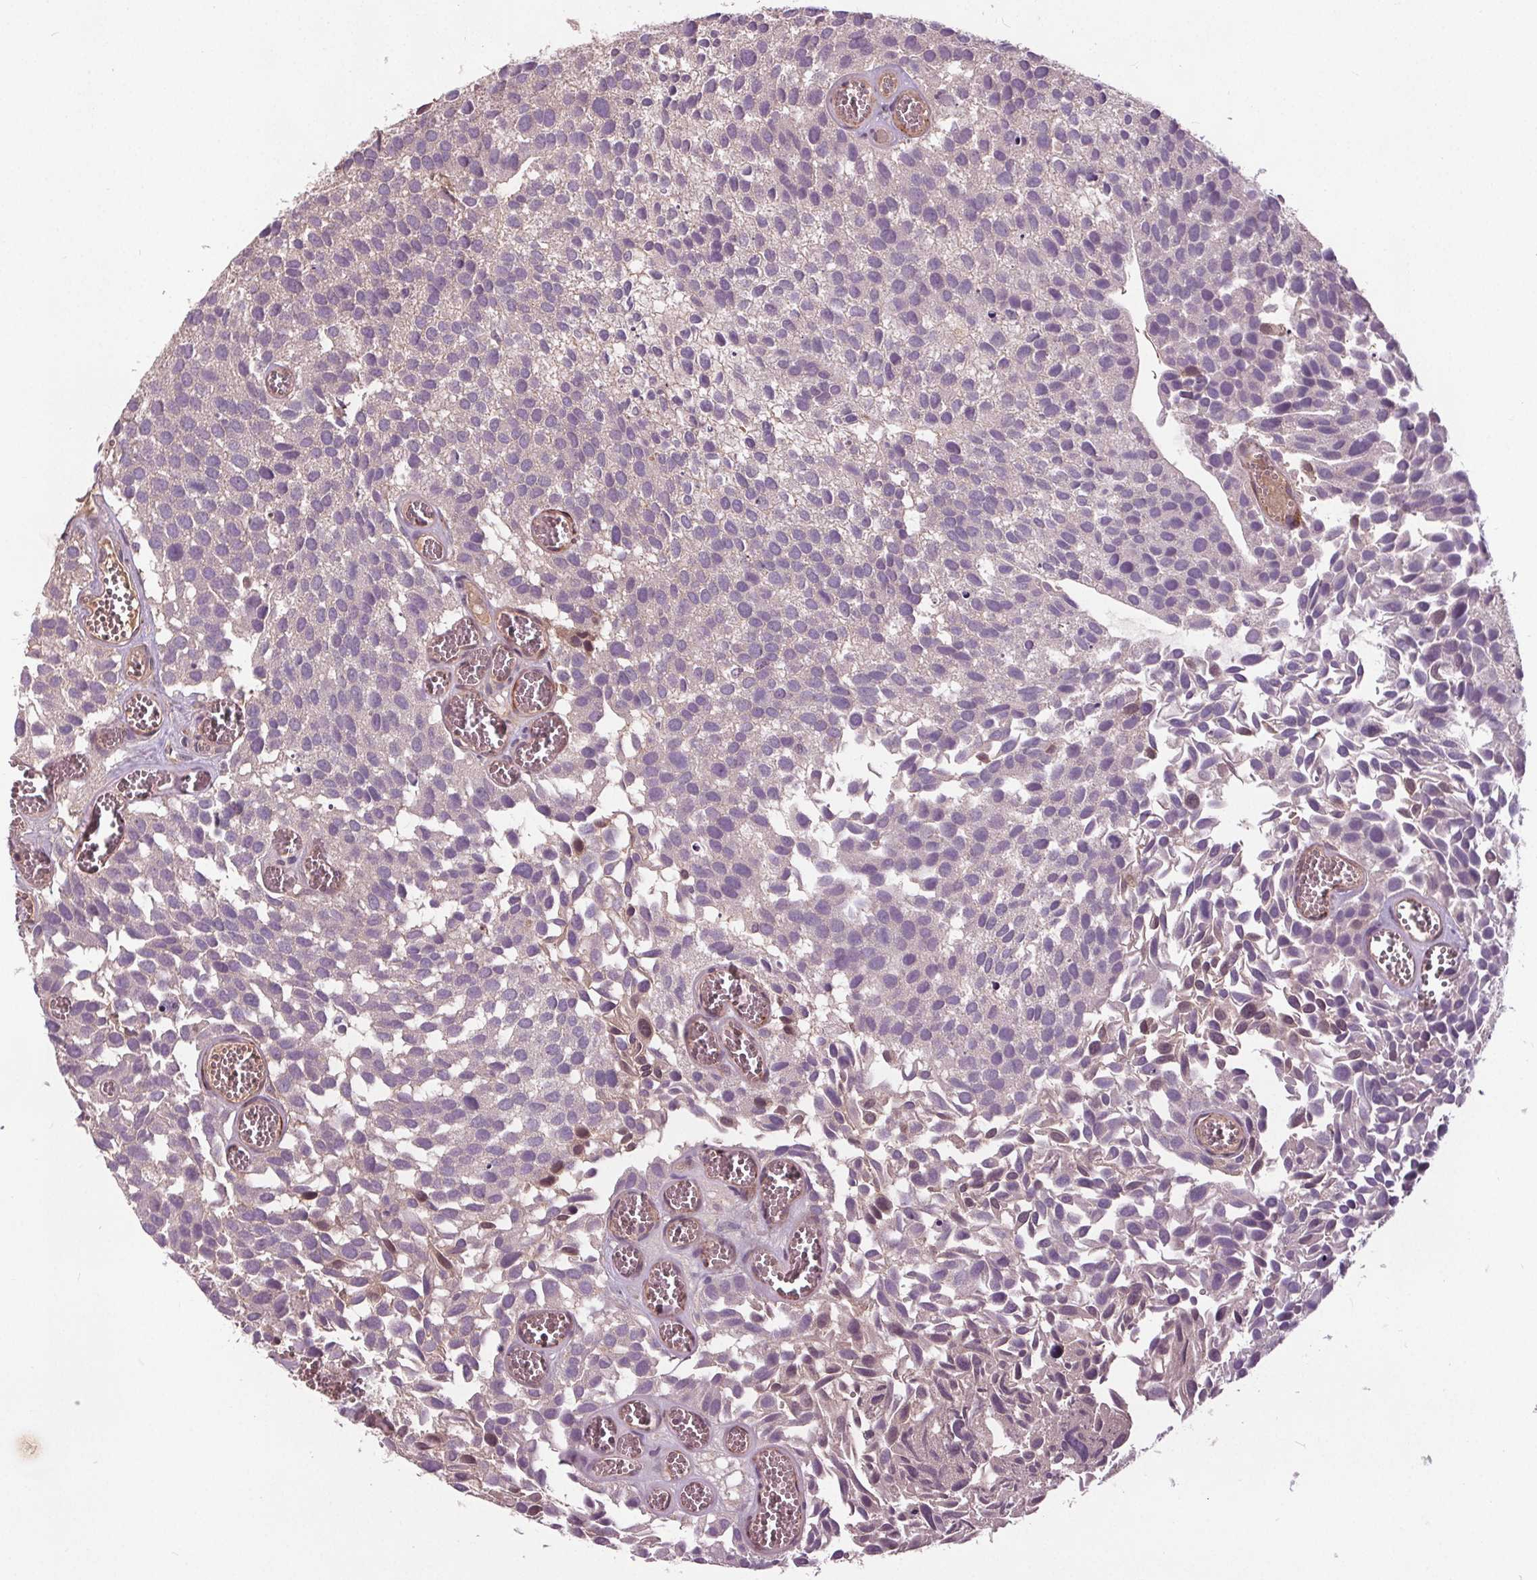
{"staining": {"intensity": "negative", "quantity": "none", "location": "none"}, "tissue": "urothelial cancer", "cell_type": "Tumor cells", "image_type": "cancer", "snomed": [{"axis": "morphology", "description": "Urothelial carcinoma, Low grade"}, {"axis": "topography", "description": "Urinary bladder"}], "caption": "IHC image of neoplastic tissue: urothelial cancer stained with DAB displays no significant protein expression in tumor cells. (DAB (3,3'-diaminobenzidine) immunohistochemistry (IHC), high magnification).", "gene": "PDGFD", "patient": {"sex": "female", "age": 69}}